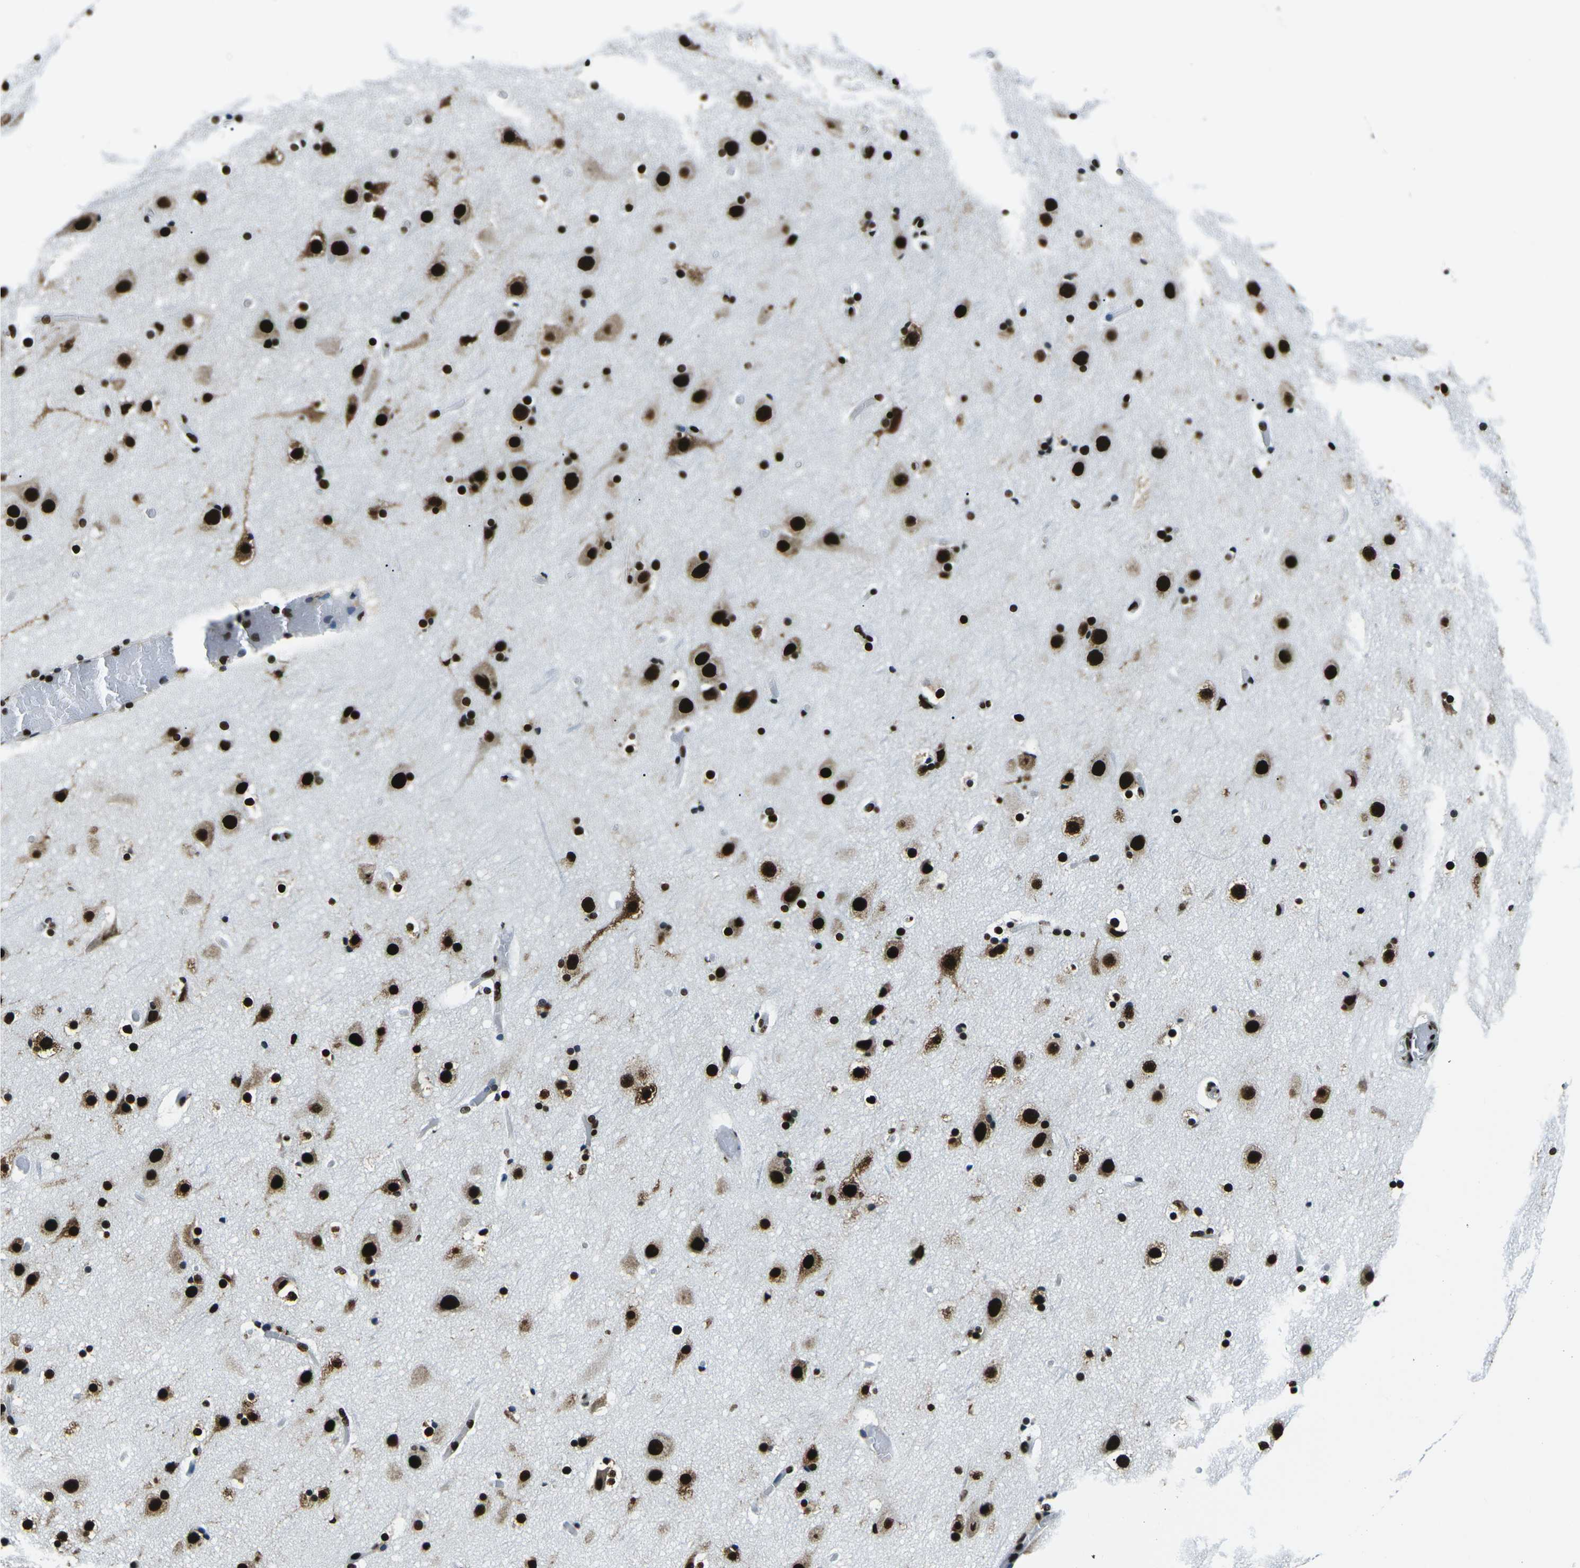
{"staining": {"intensity": "strong", "quantity": ">75%", "location": "nuclear"}, "tissue": "cerebral cortex", "cell_type": "Endothelial cells", "image_type": "normal", "snomed": [{"axis": "morphology", "description": "Normal tissue, NOS"}, {"axis": "topography", "description": "Cerebral cortex"}], "caption": "Protein staining of benign cerebral cortex exhibits strong nuclear staining in about >75% of endothelial cells.", "gene": "HNRNPL", "patient": {"sex": "male", "age": 57}}